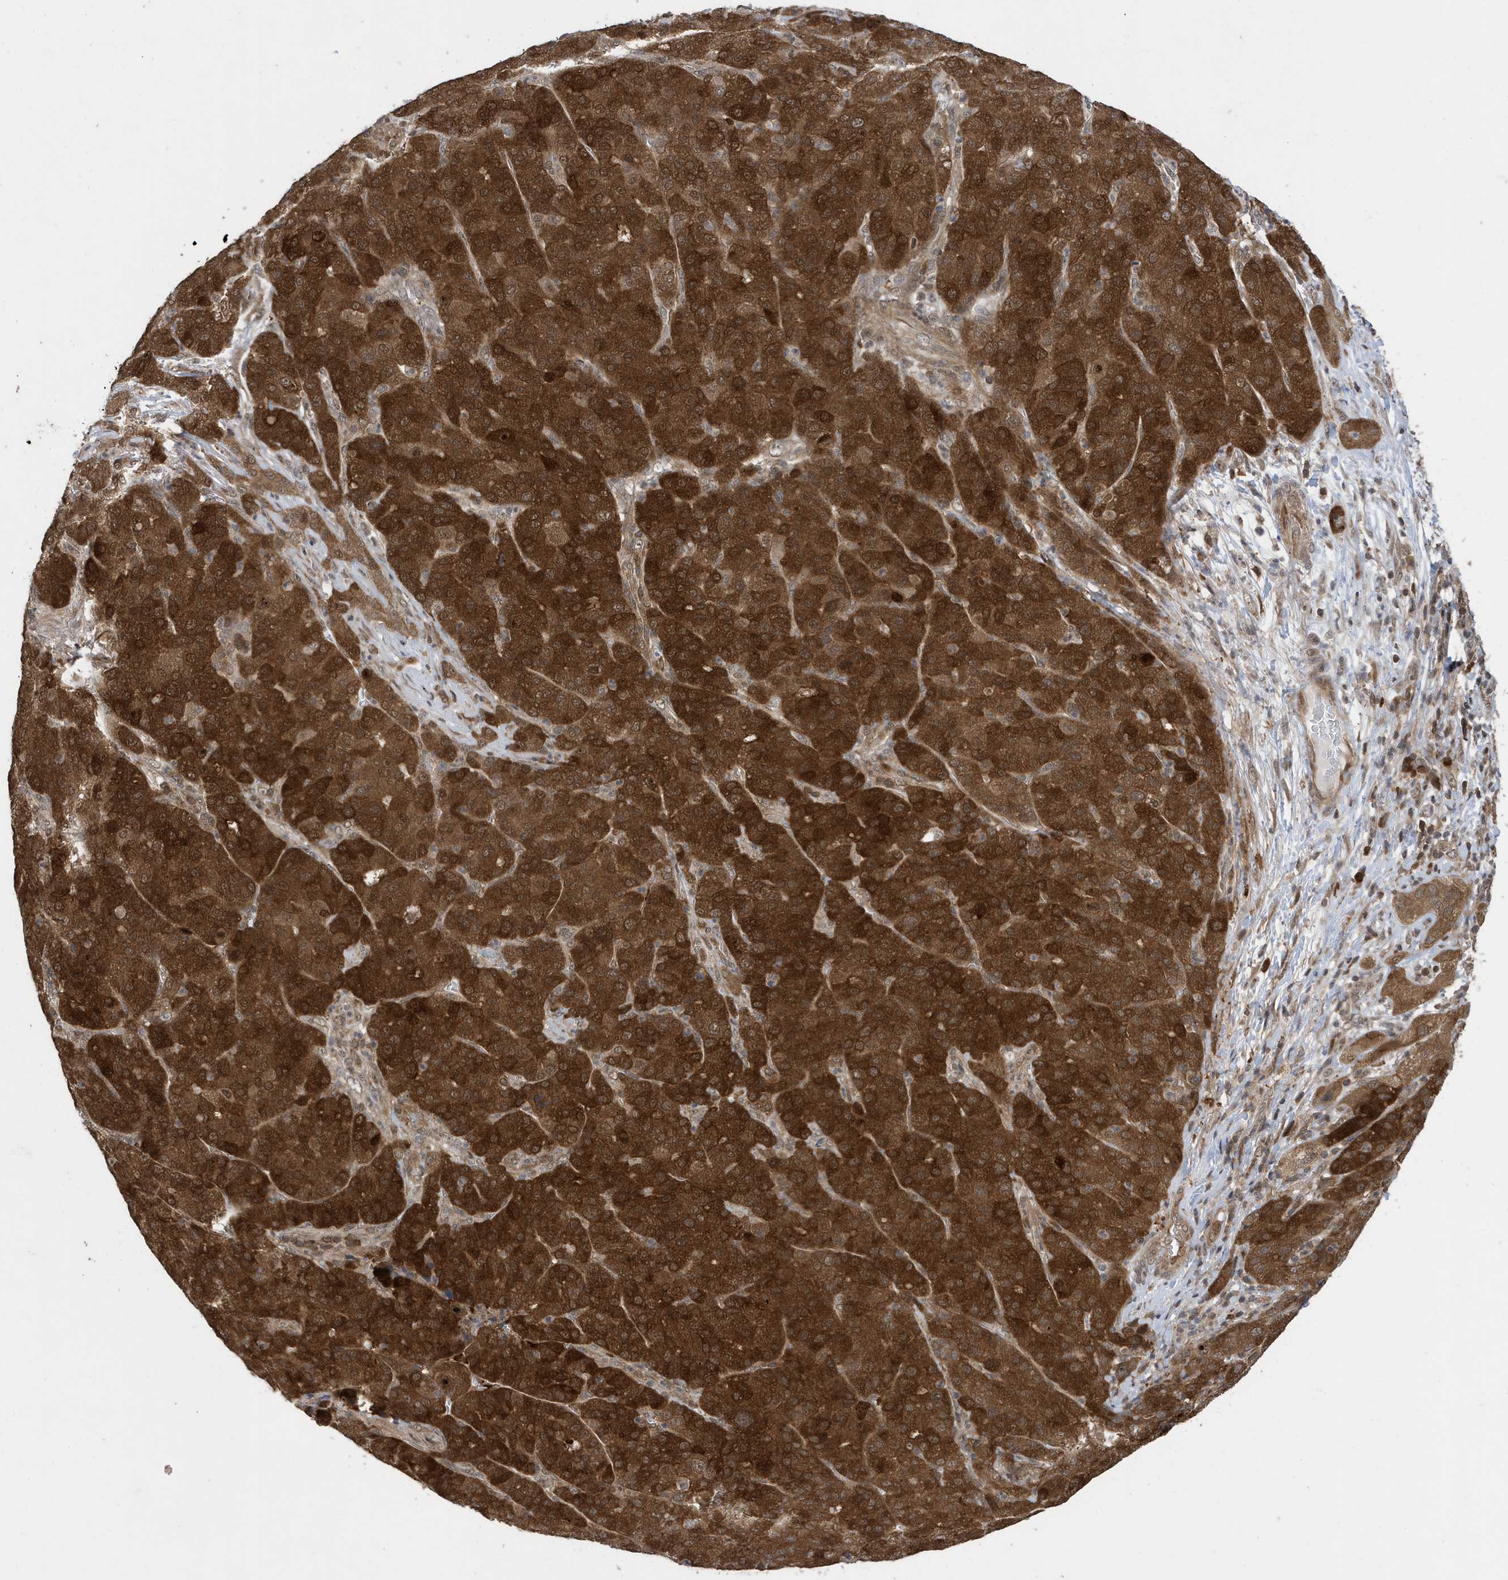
{"staining": {"intensity": "strong", "quantity": ">75%", "location": "cytoplasmic/membranous"}, "tissue": "liver cancer", "cell_type": "Tumor cells", "image_type": "cancer", "snomed": [{"axis": "morphology", "description": "Carcinoma, Hepatocellular, NOS"}, {"axis": "topography", "description": "Liver"}], "caption": "Protein staining reveals strong cytoplasmic/membranous expression in about >75% of tumor cells in liver cancer.", "gene": "UBQLN1", "patient": {"sex": "male", "age": 65}}